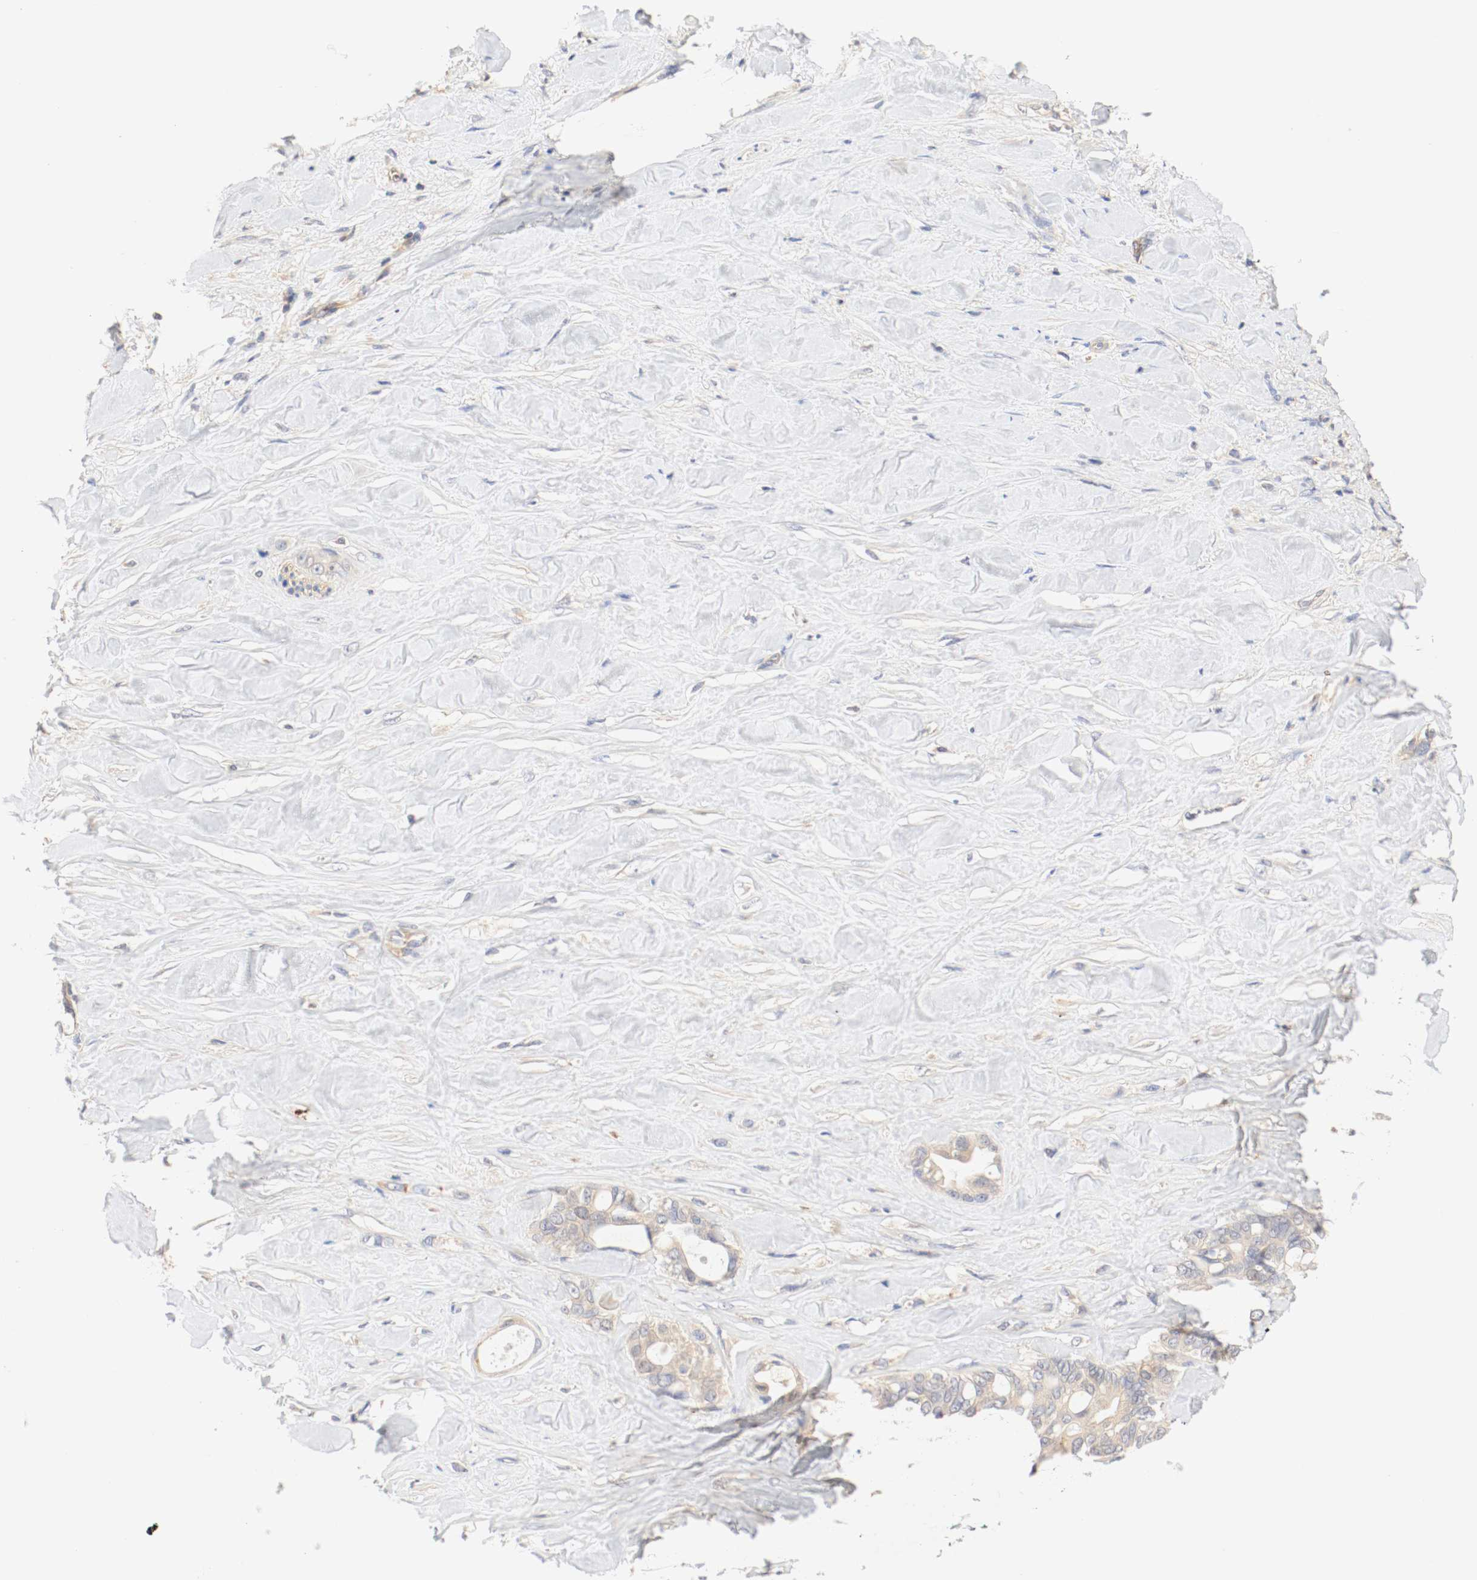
{"staining": {"intensity": "moderate", "quantity": ">75%", "location": "cytoplasmic/membranous"}, "tissue": "liver cancer", "cell_type": "Tumor cells", "image_type": "cancer", "snomed": [{"axis": "morphology", "description": "Cholangiocarcinoma"}, {"axis": "topography", "description": "Liver"}], "caption": "Immunohistochemical staining of liver cholangiocarcinoma exhibits medium levels of moderate cytoplasmic/membranous protein positivity in about >75% of tumor cells. Using DAB (brown) and hematoxylin (blue) stains, captured at high magnification using brightfield microscopy.", "gene": "GIT1", "patient": {"sex": "female", "age": 67}}